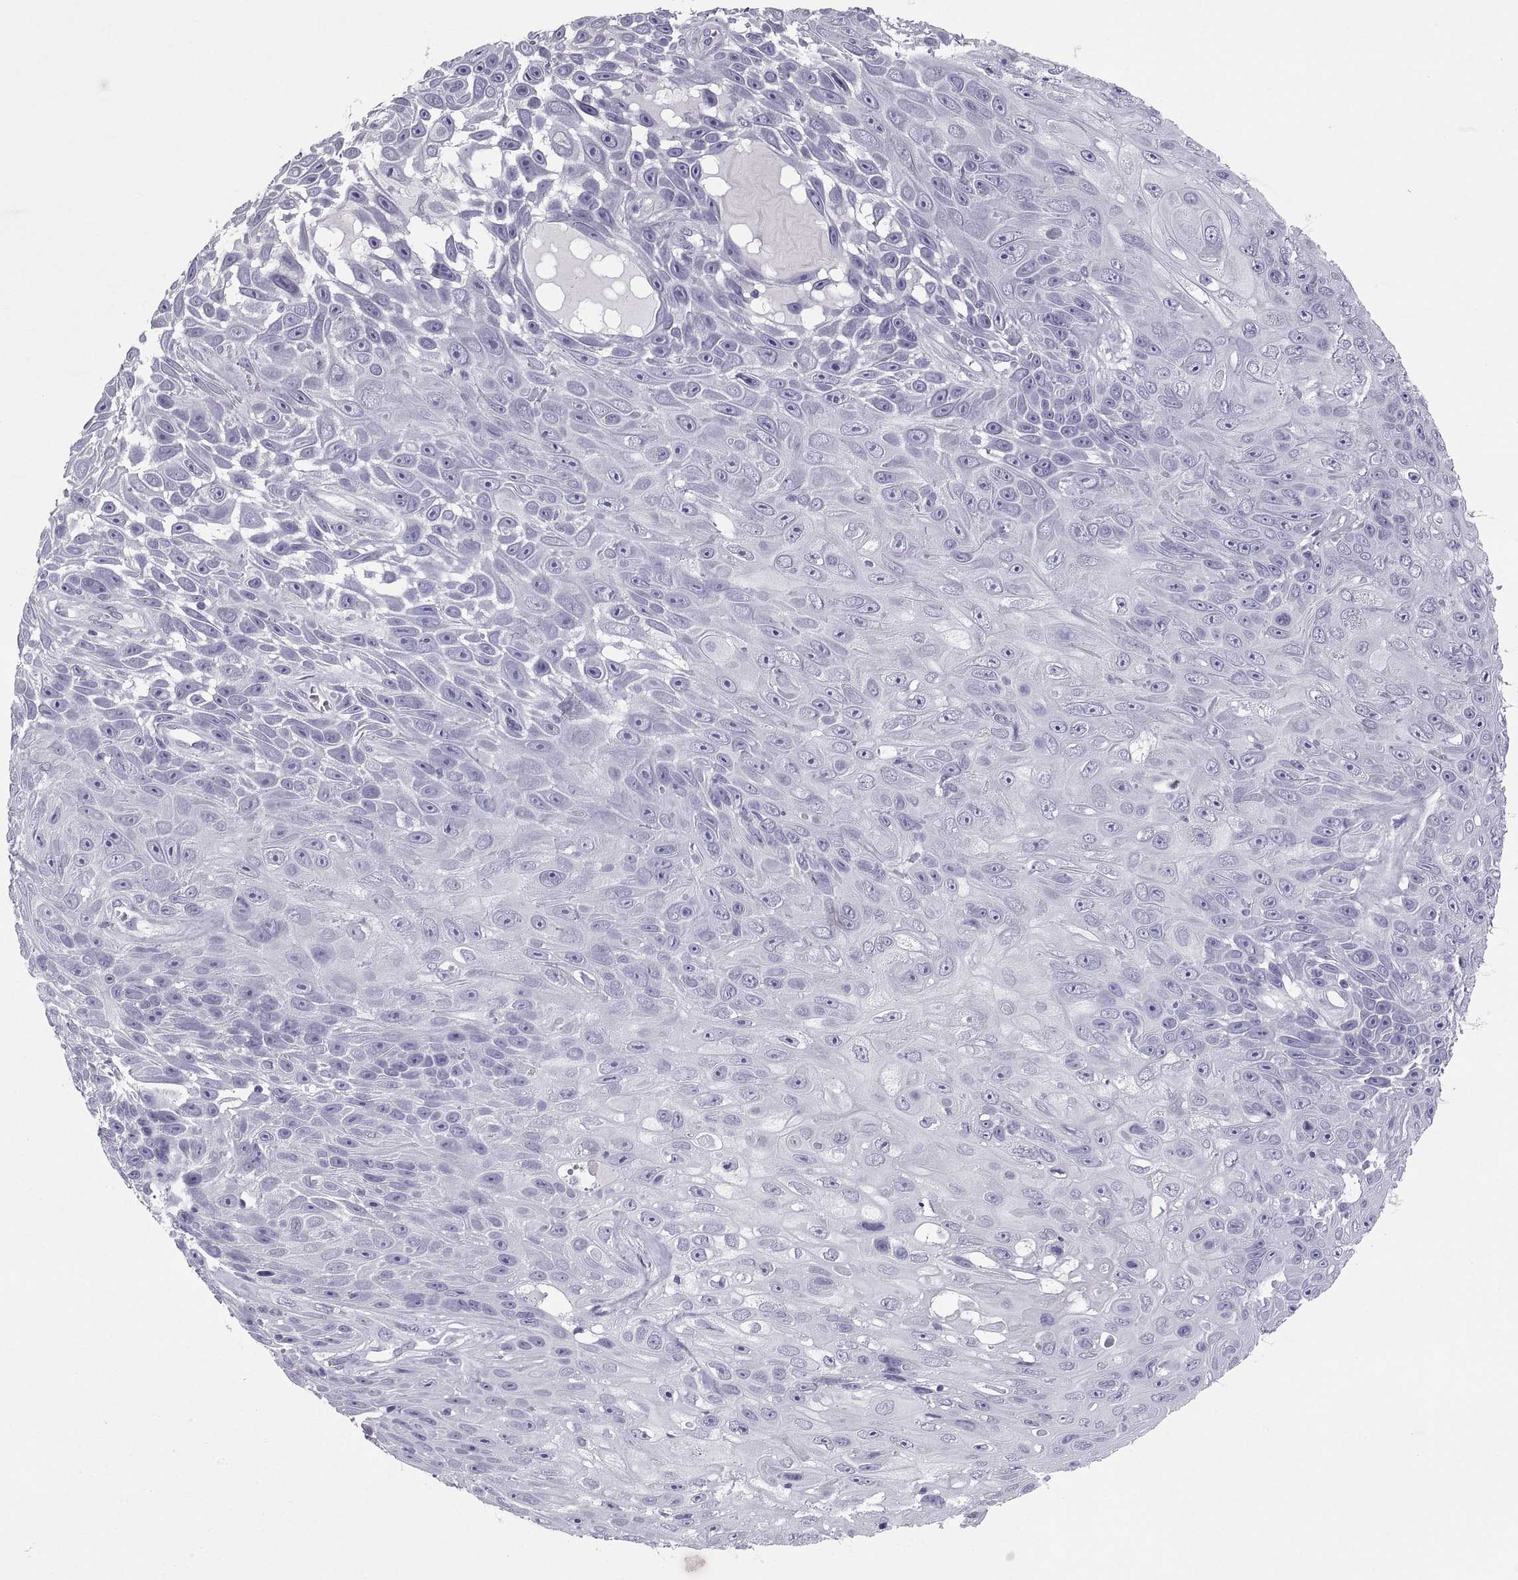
{"staining": {"intensity": "negative", "quantity": "none", "location": "none"}, "tissue": "skin cancer", "cell_type": "Tumor cells", "image_type": "cancer", "snomed": [{"axis": "morphology", "description": "Squamous cell carcinoma, NOS"}, {"axis": "topography", "description": "Skin"}], "caption": "Immunohistochemistry (IHC) of human skin squamous cell carcinoma demonstrates no positivity in tumor cells. The staining is performed using DAB brown chromogen with nuclei counter-stained in using hematoxylin.", "gene": "PCSK1N", "patient": {"sex": "male", "age": 82}}